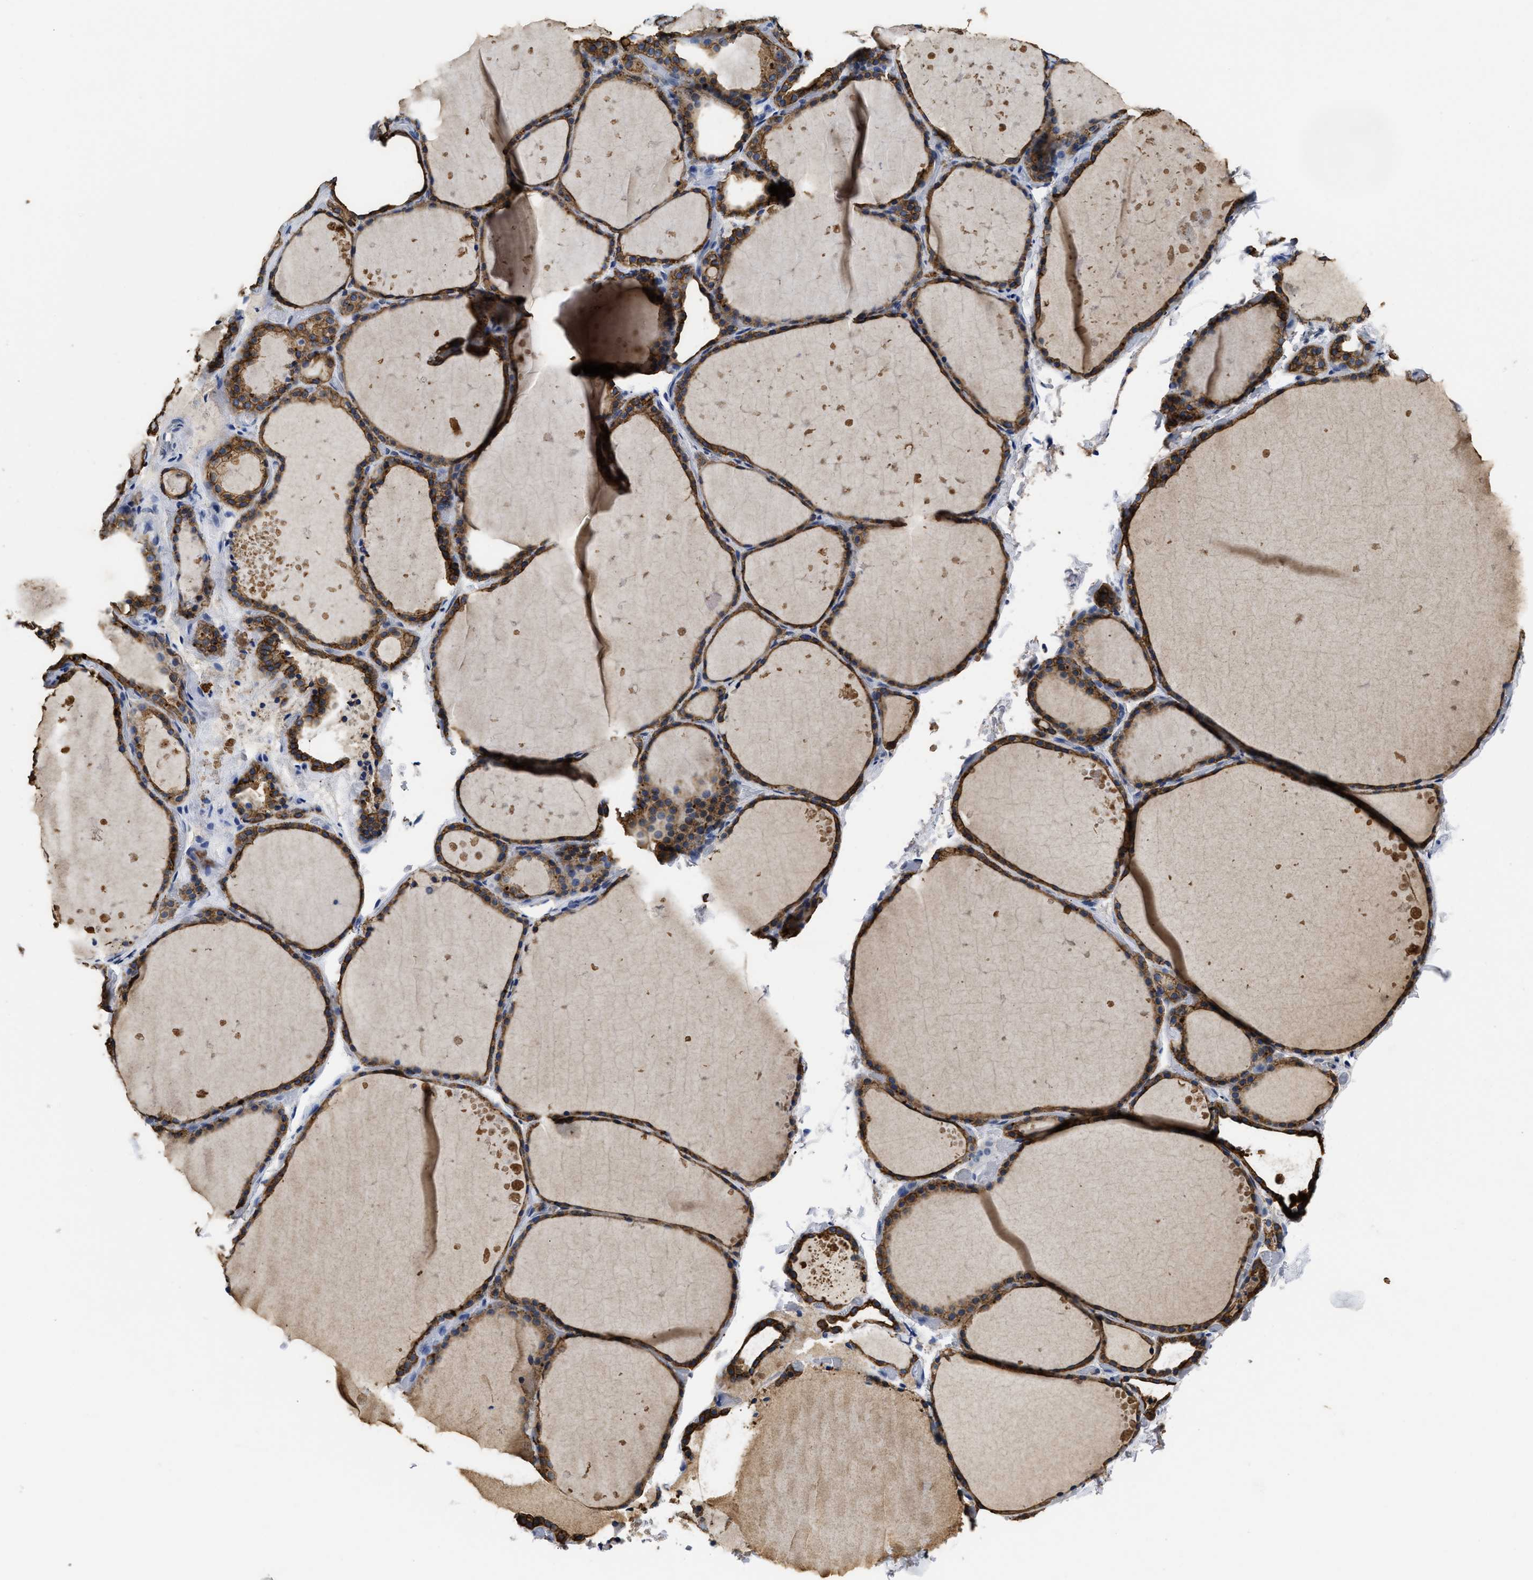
{"staining": {"intensity": "moderate", "quantity": ">75%", "location": "cytoplasmic/membranous"}, "tissue": "thyroid gland", "cell_type": "Glandular cells", "image_type": "normal", "snomed": [{"axis": "morphology", "description": "Normal tissue, NOS"}, {"axis": "topography", "description": "Thyroid gland"}], "caption": "Moderate cytoplasmic/membranous protein positivity is identified in approximately >75% of glandular cells in thyroid gland.", "gene": "CTNNA1", "patient": {"sex": "female", "age": 44}}